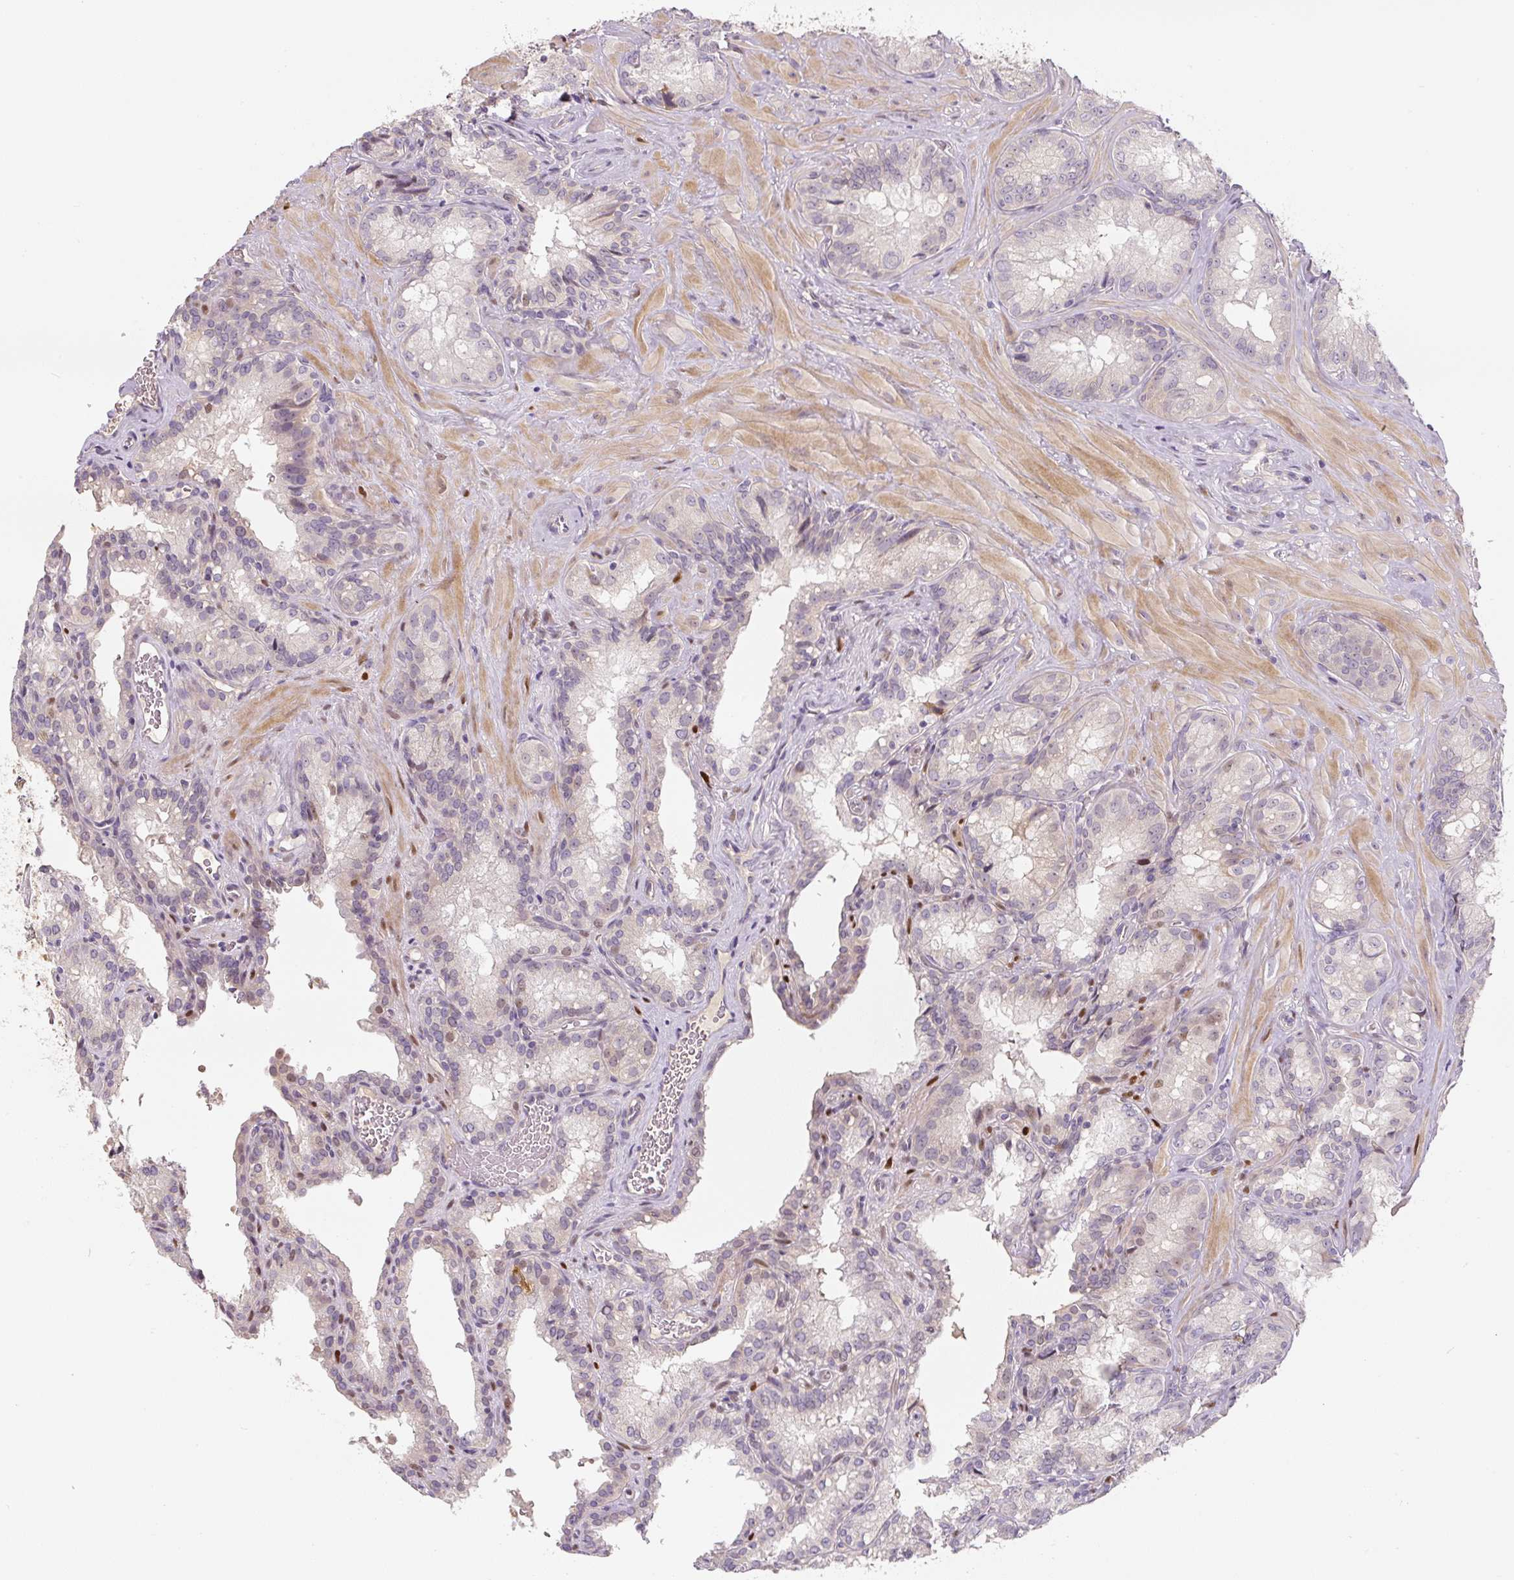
{"staining": {"intensity": "weak", "quantity": "<25%", "location": "nuclear"}, "tissue": "seminal vesicle", "cell_type": "Glandular cells", "image_type": "normal", "snomed": [{"axis": "morphology", "description": "Normal tissue, NOS"}, {"axis": "topography", "description": "Seminal veicle"}], "caption": "Immunohistochemical staining of normal seminal vesicle displays no significant positivity in glandular cells.", "gene": "PWWP3B", "patient": {"sex": "male", "age": 47}}